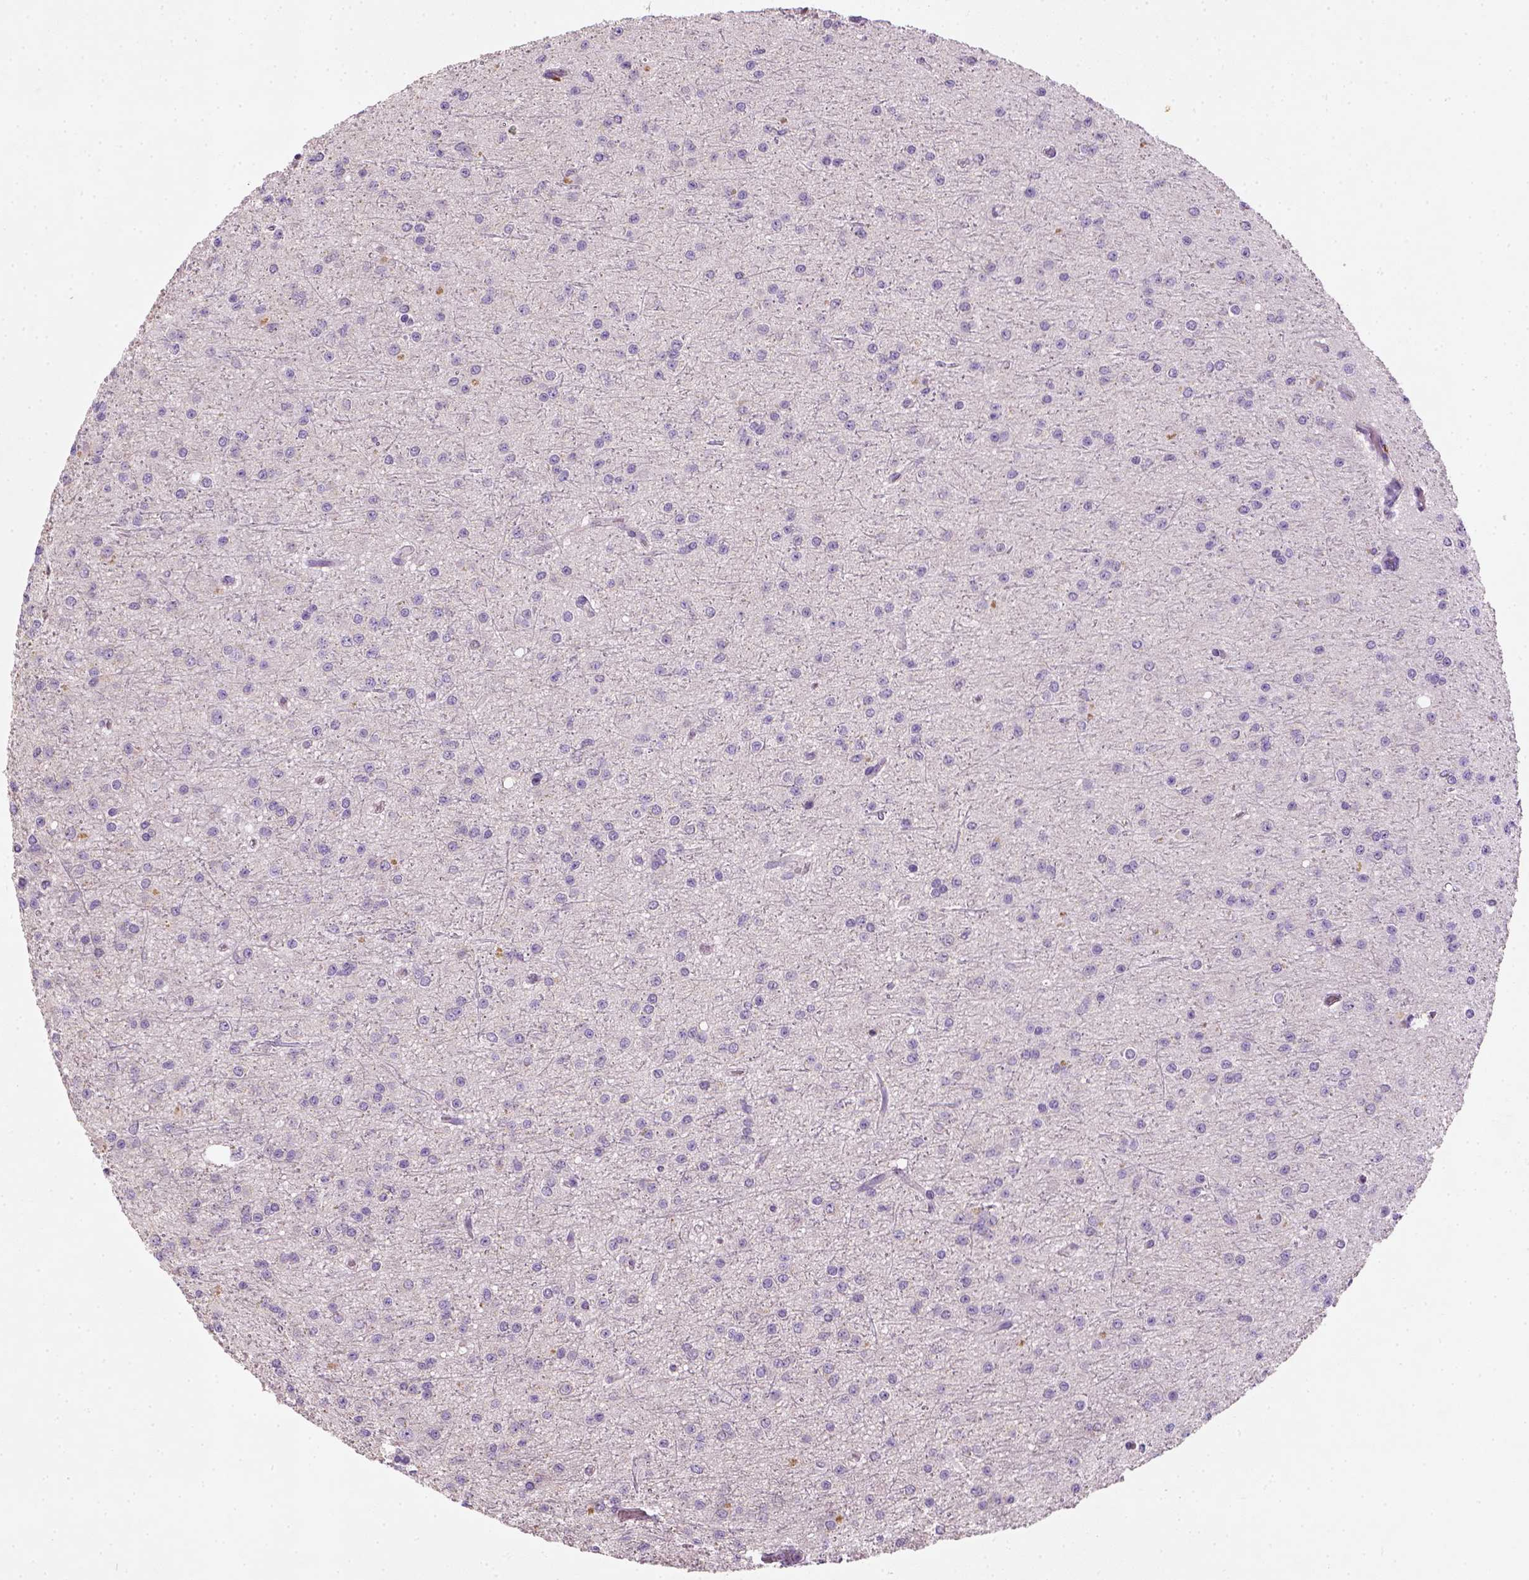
{"staining": {"intensity": "negative", "quantity": "none", "location": "none"}, "tissue": "glioma", "cell_type": "Tumor cells", "image_type": "cancer", "snomed": [{"axis": "morphology", "description": "Glioma, malignant, Low grade"}, {"axis": "topography", "description": "Brain"}], "caption": "This histopathology image is of malignant low-grade glioma stained with immunohistochemistry to label a protein in brown with the nuclei are counter-stained blue. There is no staining in tumor cells. (DAB immunohistochemistry with hematoxylin counter stain).", "gene": "NUDT6", "patient": {"sex": "male", "age": 27}}